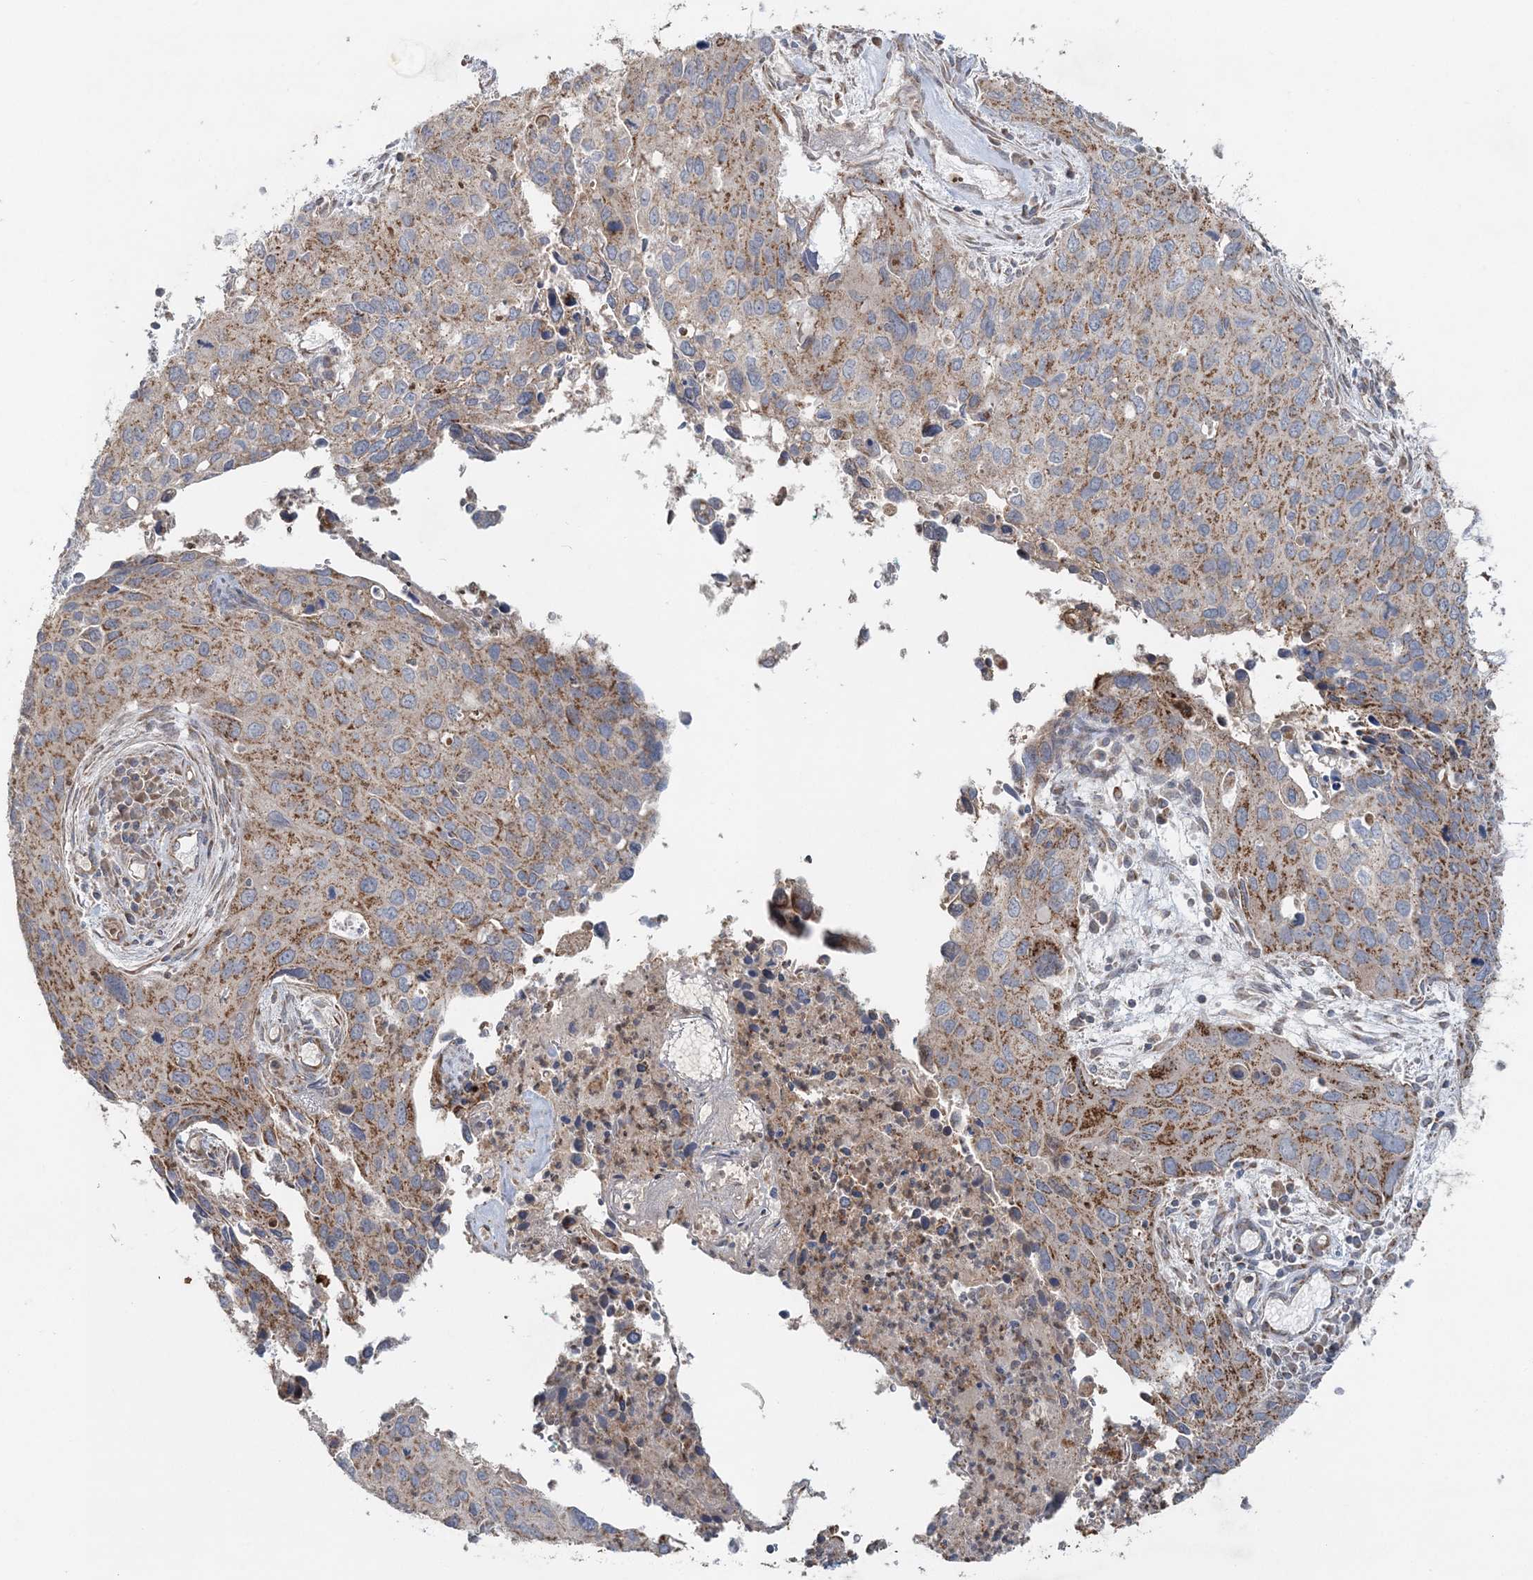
{"staining": {"intensity": "moderate", "quantity": ">75%", "location": "cytoplasmic/membranous"}, "tissue": "cervical cancer", "cell_type": "Tumor cells", "image_type": "cancer", "snomed": [{"axis": "morphology", "description": "Squamous cell carcinoma, NOS"}, {"axis": "topography", "description": "Cervix"}], "caption": "Squamous cell carcinoma (cervical) was stained to show a protein in brown. There is medium levels of moderate cytoplasmic/membranous positivity in approximately >75% of tumor cells. The staining was performed using DAB to visualize the protein expression in brown, while the nuclei were stained in blue with hematoxylin (Magnification: 20x).", "gene": "LRPPRC", "patient": {"sex": "female", "age": 55}}